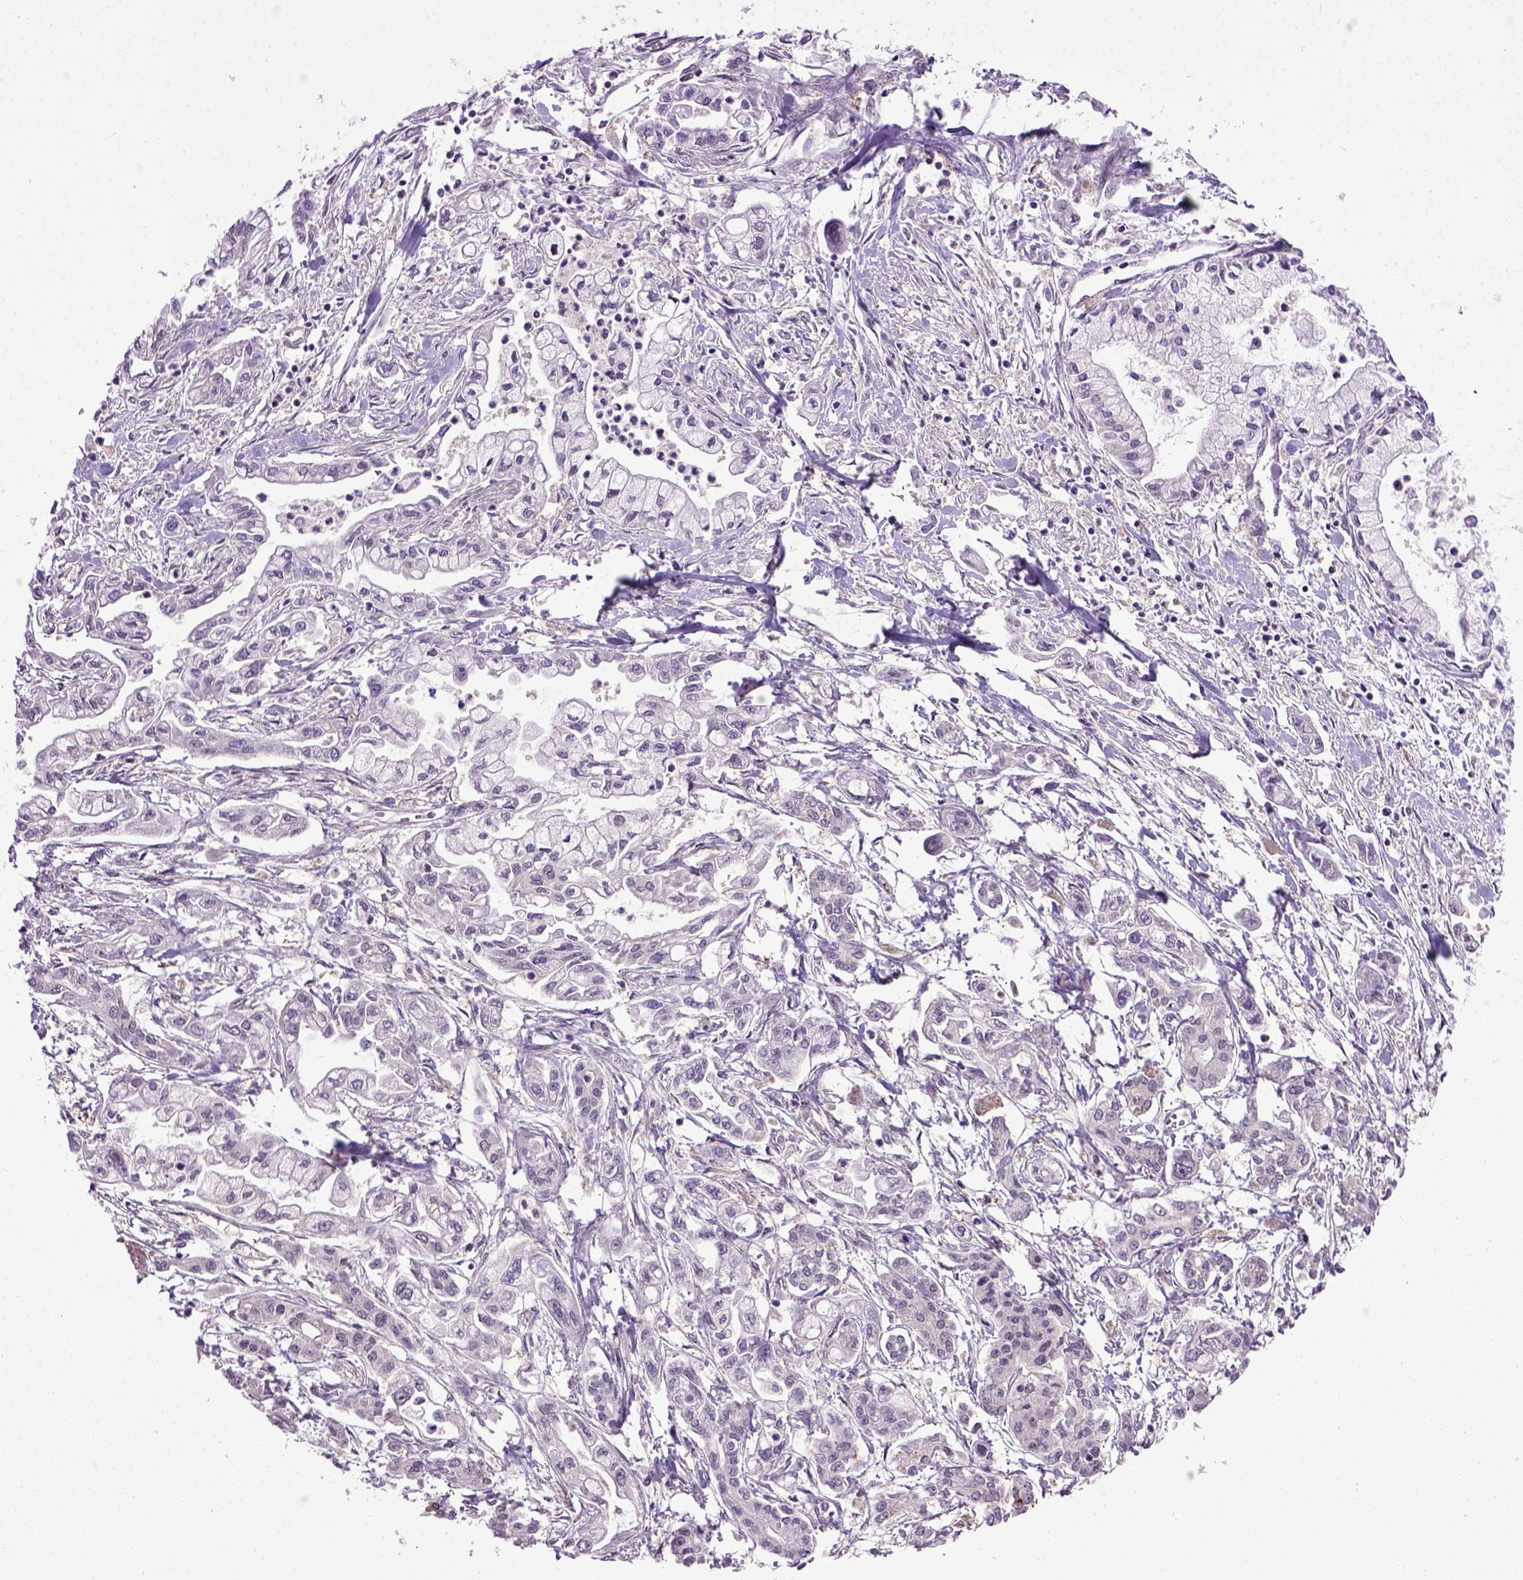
{"staining": {"intensity": "negative", "quantity": "none", "location": "none"}, "tissue": "pancreatic cancer", "cell_type": "Tumor cells", "image_type": "cancer", "snomed": [{"axis": "morphology", "description": "Adenocarcinoma, NOS"}, {"axis": "topography", "description": "Pancreas"}], "caption": "There is no significant staining in tumor cells of adenocarcinoma (pancreatic). (Brightfield microscopy of DAB IHC at high magnification).", "gene": "RAB43", "patient": {"sex": "male", "age": 54}}